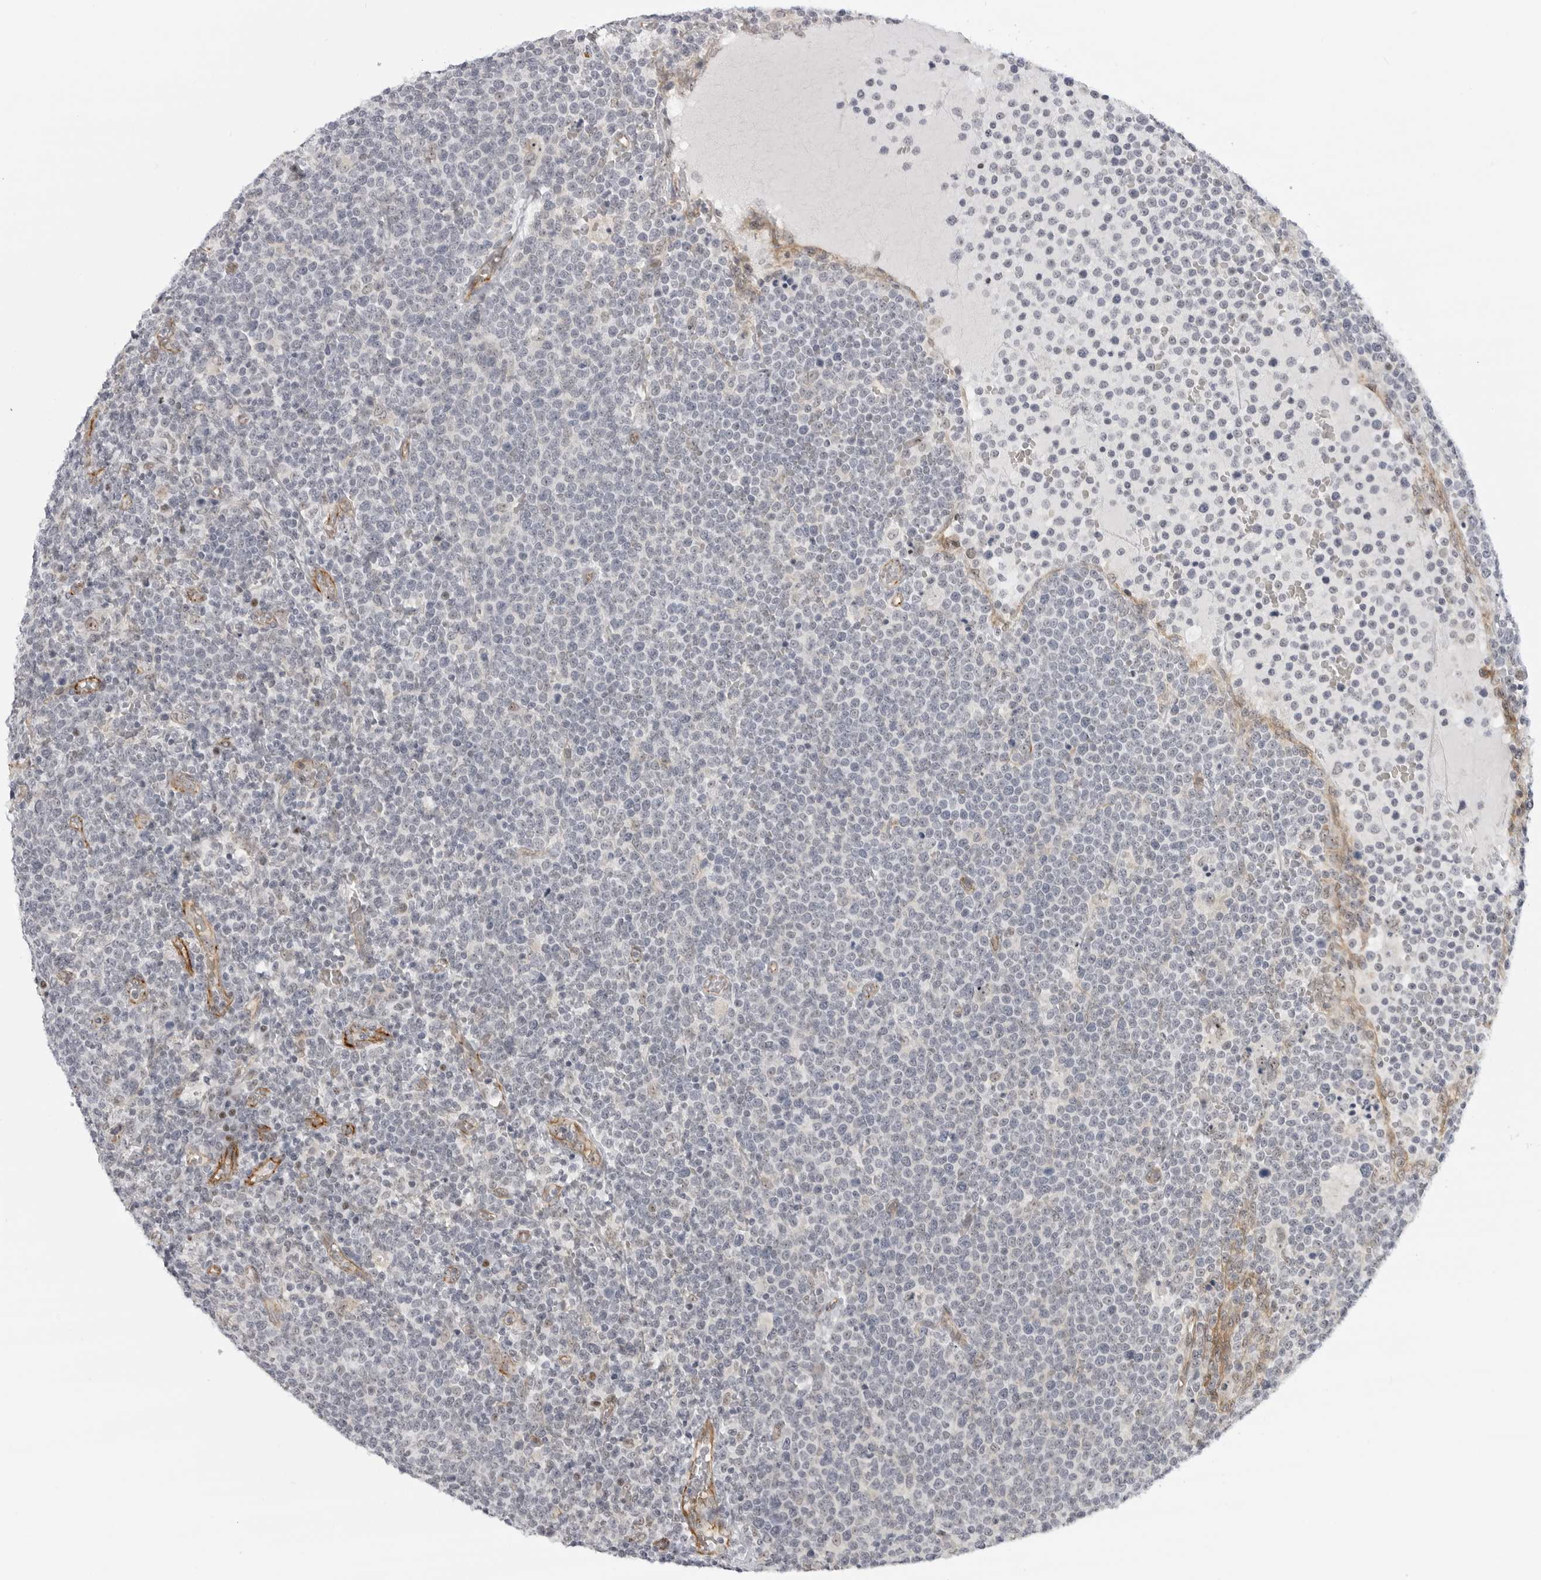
{"staining": {"intensity": "negative", "quantity": "none", "location": "none"}, "tissue": "lymphoma", "cell_type": "Tumor cells", "image_type": "cancer", "snomed": [{"axis": "morphology", "description": "Malignant lymphoma, non-Hodgkin's type, High grade"}, {"axis": "topography", "description": "Lymph node"}], "caption": "High power microscopy image of an IHC histopathology image of lymphoma, revealing no significant expression in tumor cells.", "gene": "CEP295NL", "patient": {"sex": "male", "age": 61}}